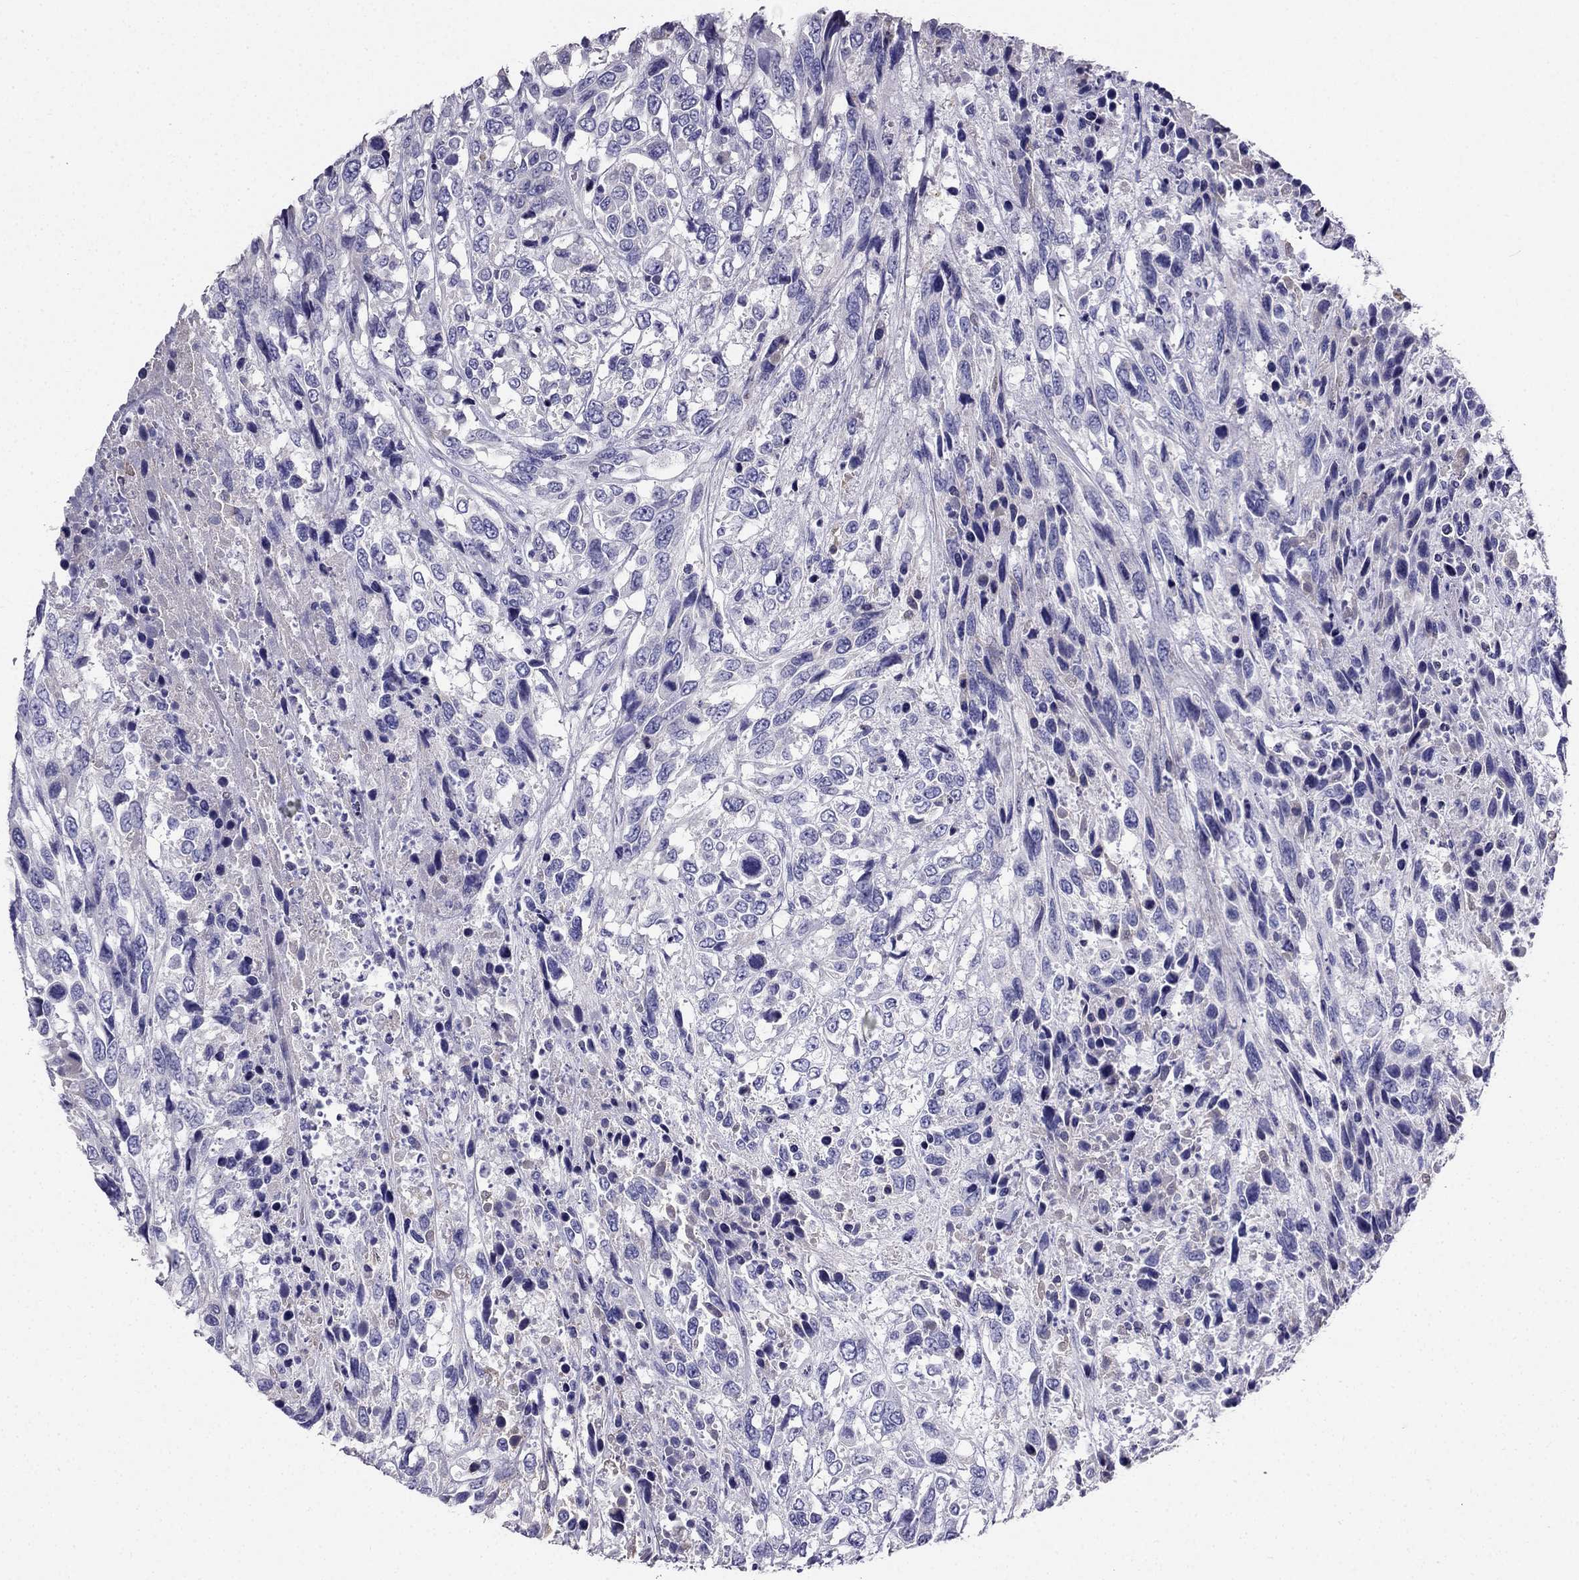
{"staining": {"intensity": "negative", "quantity": "none", "location": "none"}, "tissue": "urothelial cancer", "cell_type": "Tumor cells", "image_type": "cancer", "snomed": [{"axis": "morphology", "description": "Urothelial carcinoma, High grade"}, {"axis": "topography", "description": "Urinary bladder"}], "caption": "This is an IHC image of urothelial carcinoma (high-grade). There is no staining in tumor cells.", "gene": "PTH", "patient": {"sex": "female", "age": 70}}